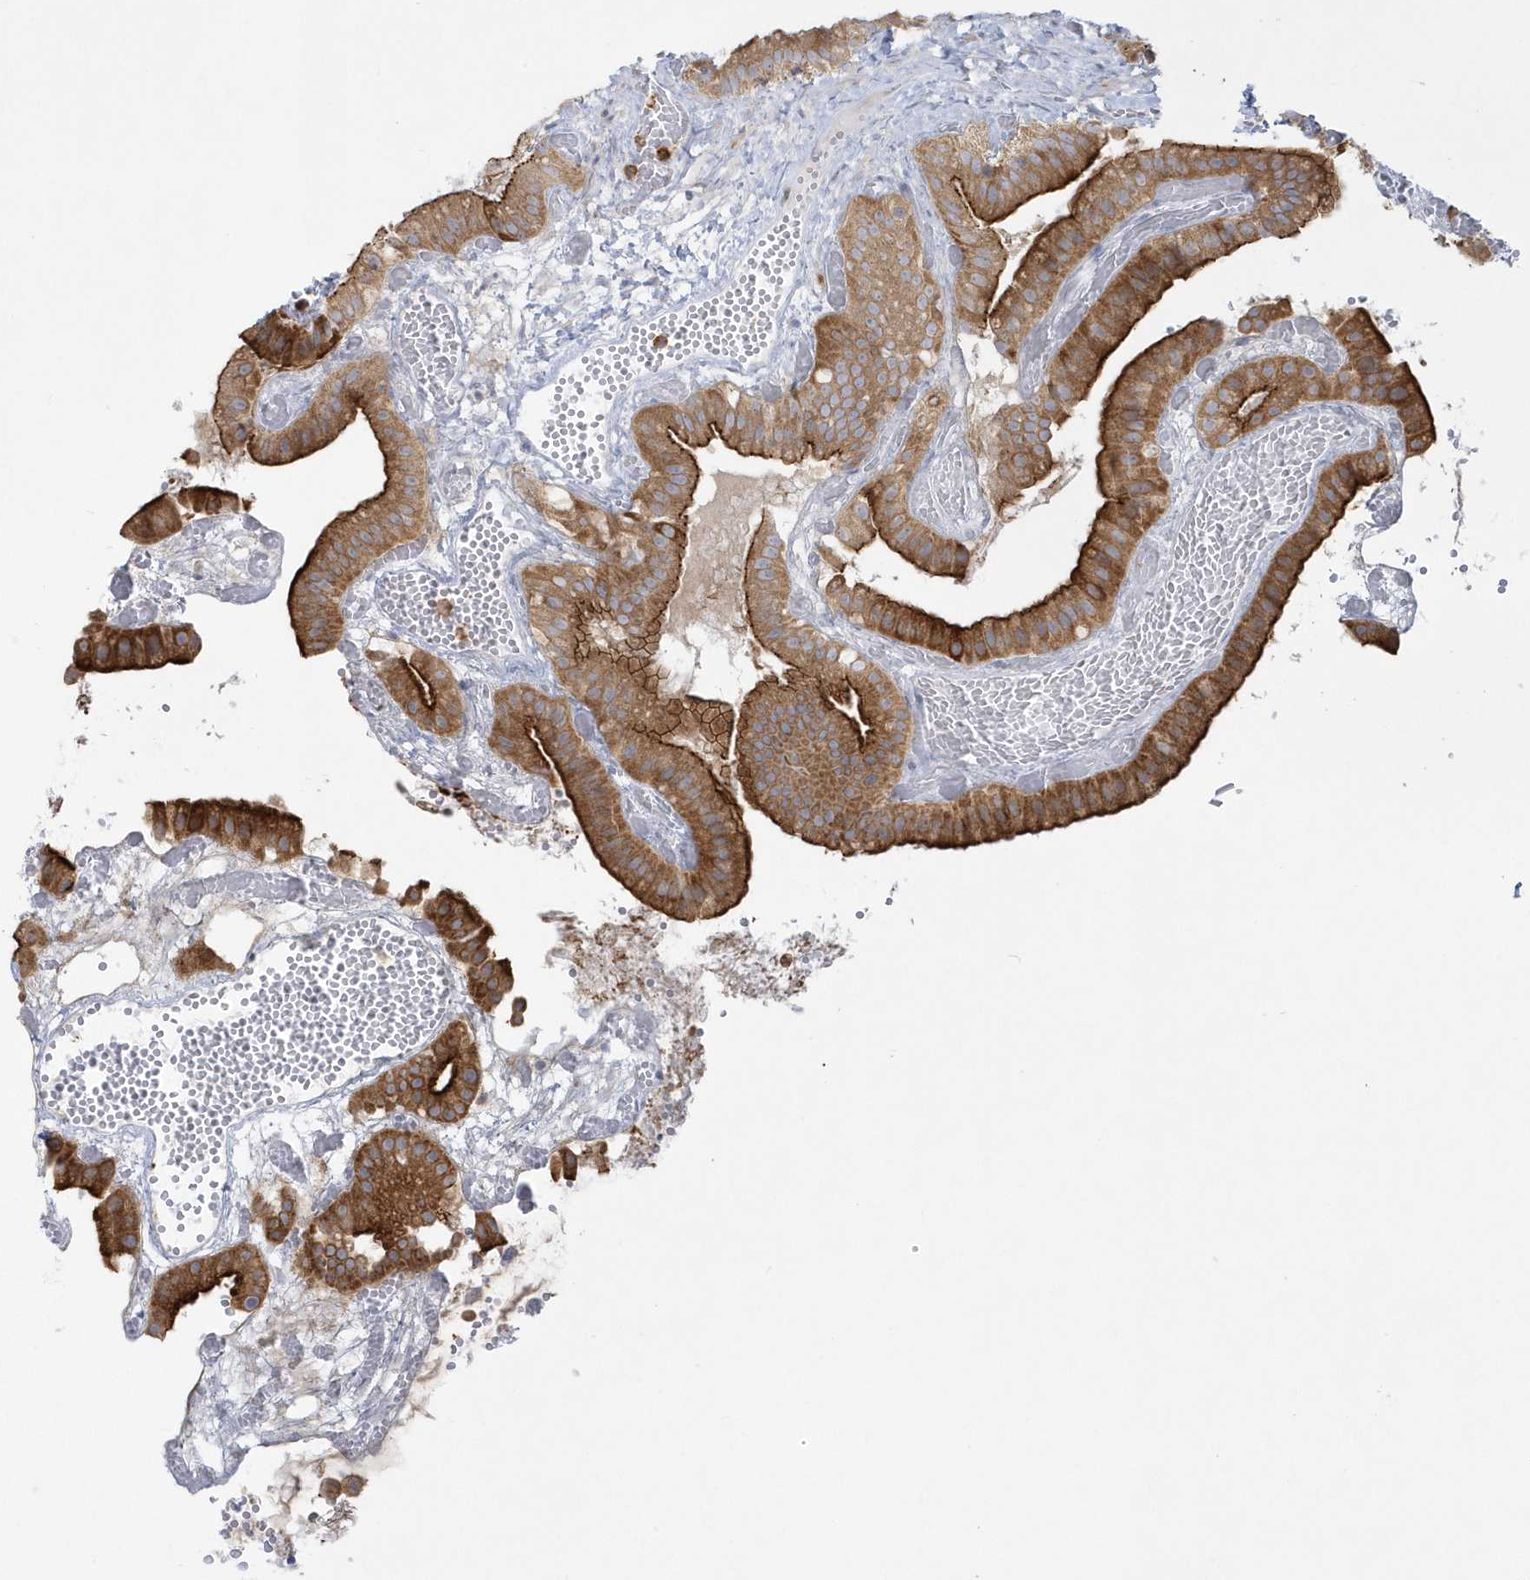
{"staining": {"intensity": "strong", "quantity": ">75%", "location": "cytoplasmic/membranous"}, "tissue": "gallbladder", "cell_type": "Glandular cells", "image_type": "normal", "snomed": [{"axis": "morphology", "description": "Normal tissue, NOS"}, {"axis": "topography", "description": "Gallbladder"}], "caption": "The image exhibits immunohistochemical staining of benign gallbladder. There is strong cytoplasmic/membranous positivity is appreciated in approximately >75% of glandular cells. The staining is performed using DAB brown chromogen to label protein expression. The nuclei are counter-stained blue using hematoxylin.", "gene": "DNAJC18", "patient": {"sex": "female", "age": 64}}